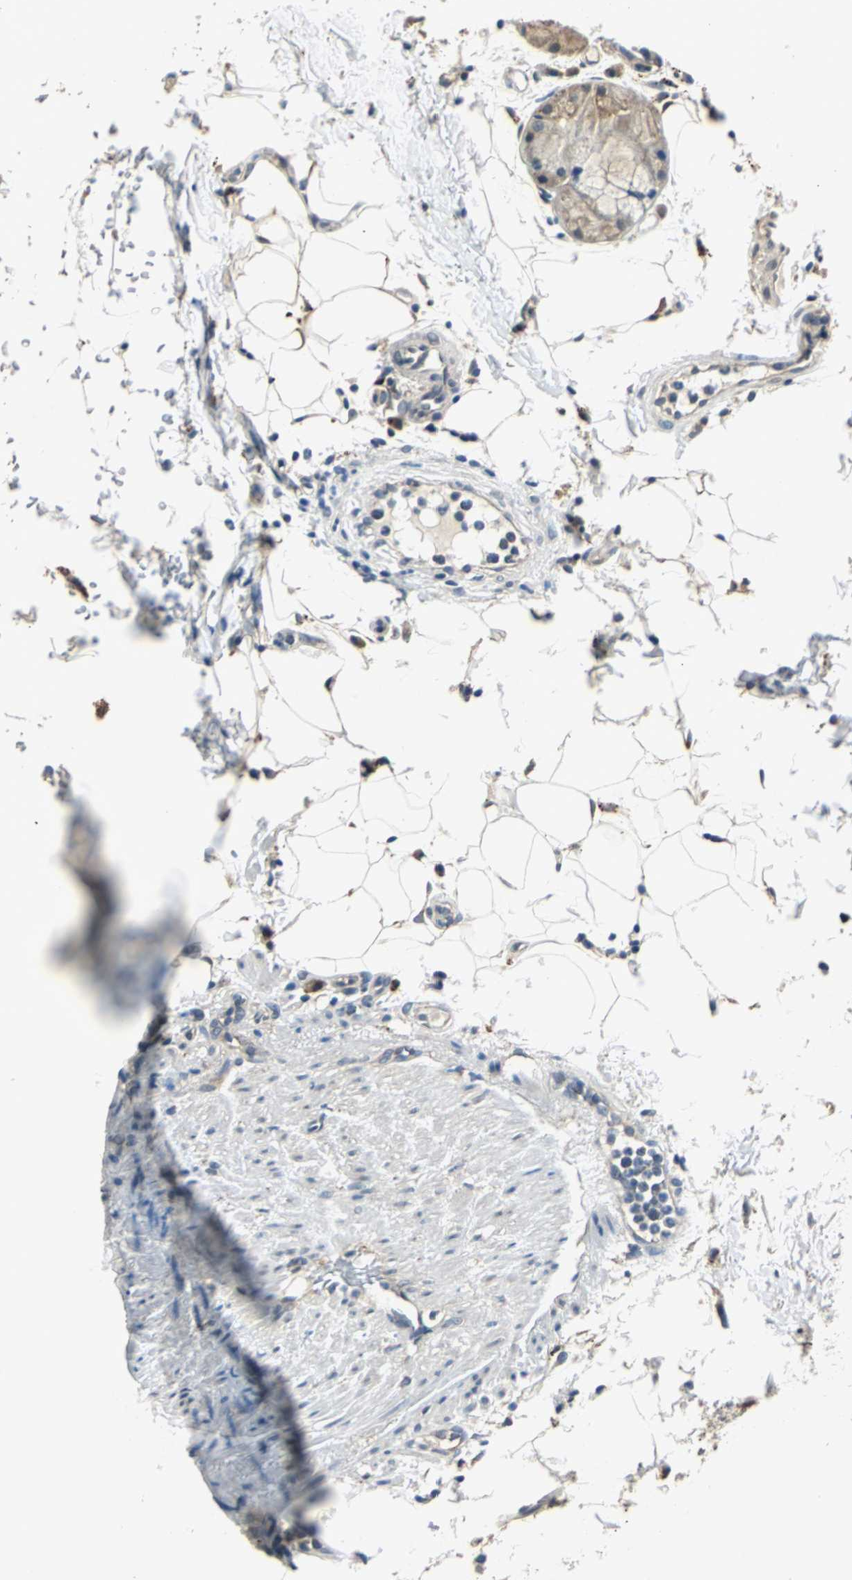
{"staining": {"intensity": "weak", "quantity": "25%-75%", "location": "cytoplasmic/membranous"}, "tissue": "adipose tissue", "cell_type": "Adipocytes", "image_type": "normal", "snomed": [{"axis": "morphology", "description": "Normal tissue, NOS"}, {"axis": "topography", "description": "Cartilage tissue"}, {"axis": "topography", "description": "Bronchus"}], "caption": "Protein expression by immunohistochemistry (IHC) displays weak cytoplasmic/membranous expression in about 25%-75% of adipocytes in normal adipose tissue.", "gene": "NIT1", "patient": {"sex": "female", "age": 73}}